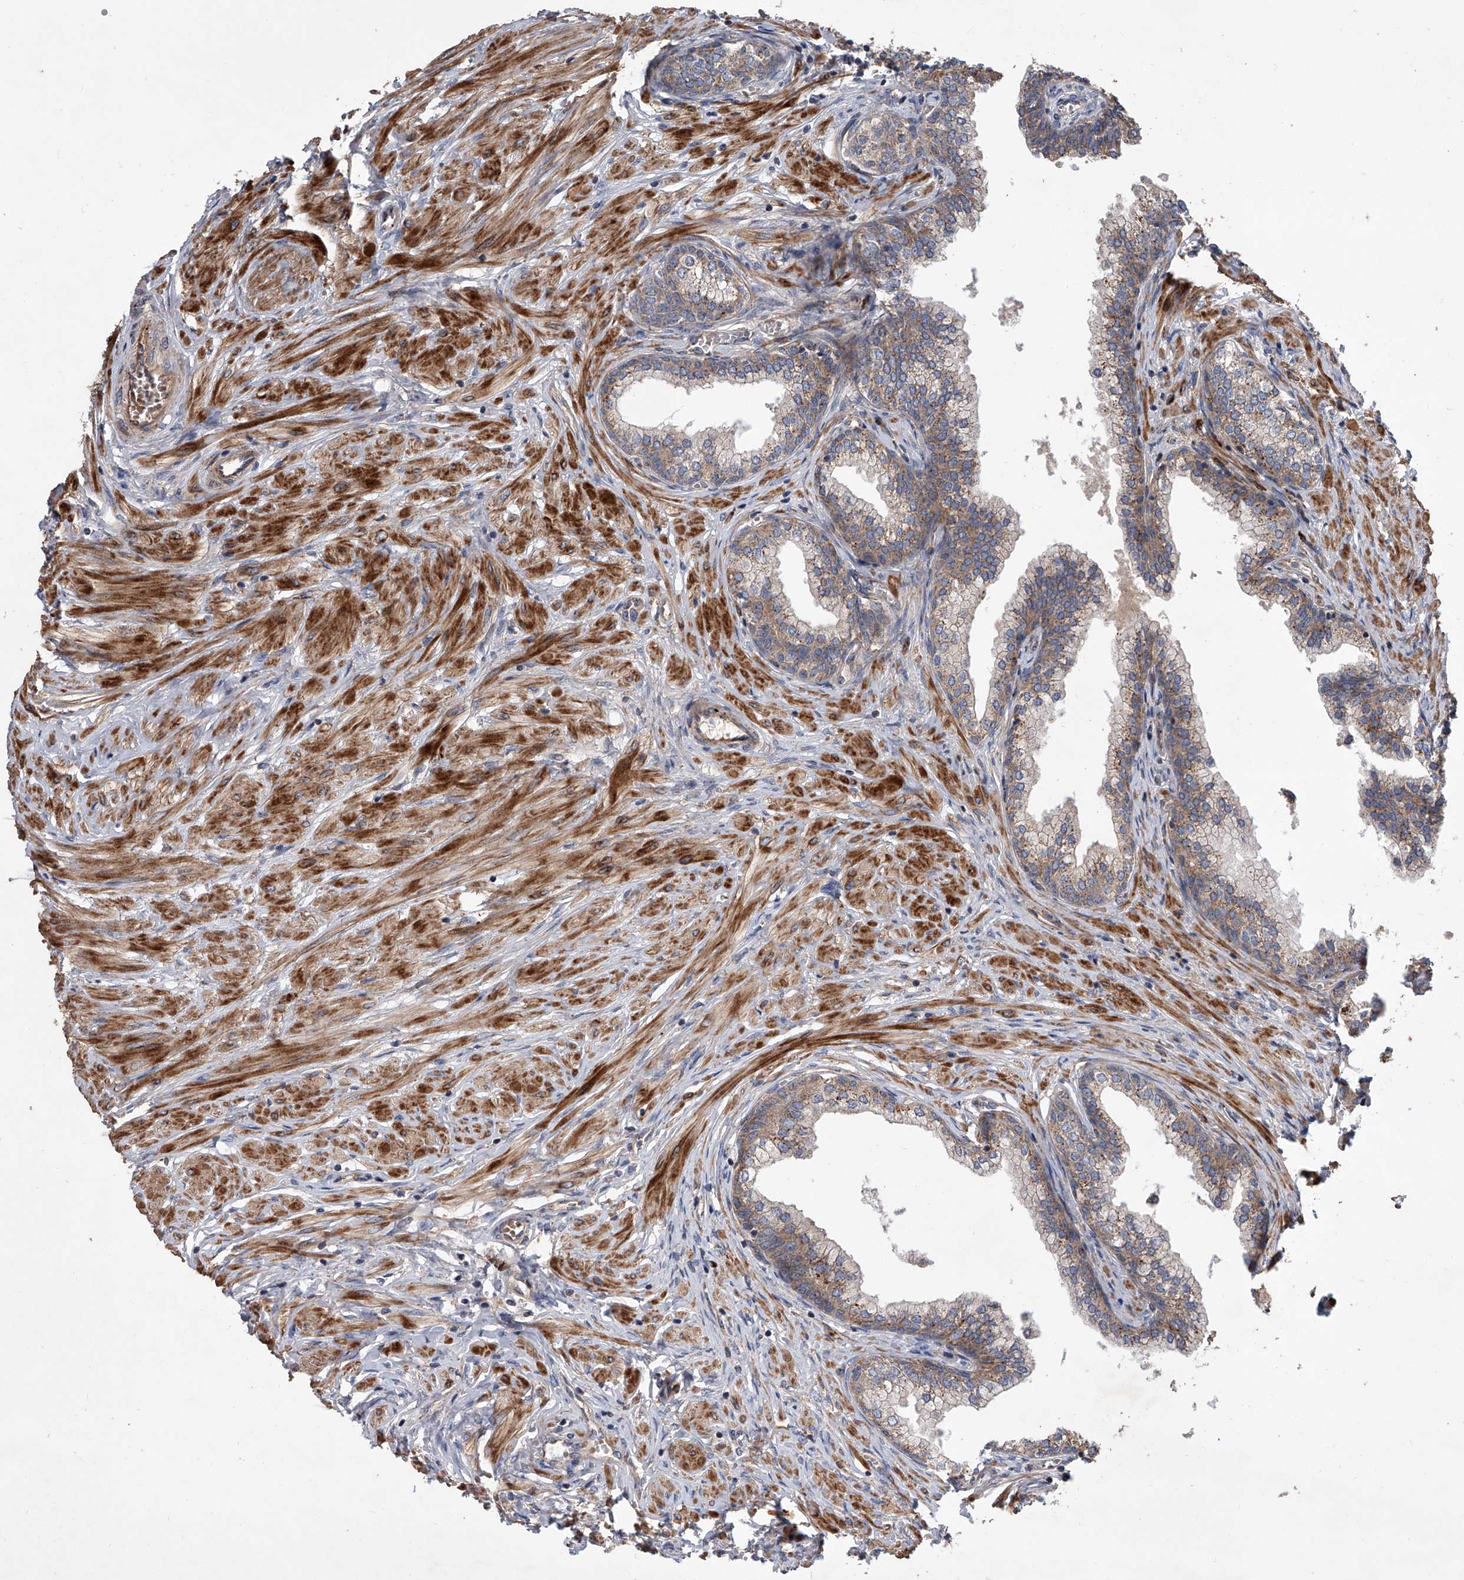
{"staining": {"intensity": "strong", "quantity": "25%-75%", "location": "cytoplasmic/membranous"}, "tissue": "prostate", "cell_type": "Glandular cells", "image_type": "normal", "snomed": [{"axis": "morphology", "description": "Normal tissue, NOS"}, {"axis": "morphology", "description": "Urothelial carcinoma, Low grade"}, {"axis": "topography", "description": "Urinary bladder"}, {"axis": "topography", "description": "Prostate"}], "caption": "Unremarkable prostate shows strong cytoplasmic/membranous staining in approximately 25%-75% of glandular cells (DAB (3,3'-diaminobenzidine) IHC with brightfield microscopy, high magnification)..", "gene": "USP47", "patient": {"sex": "male", "age": 60}}